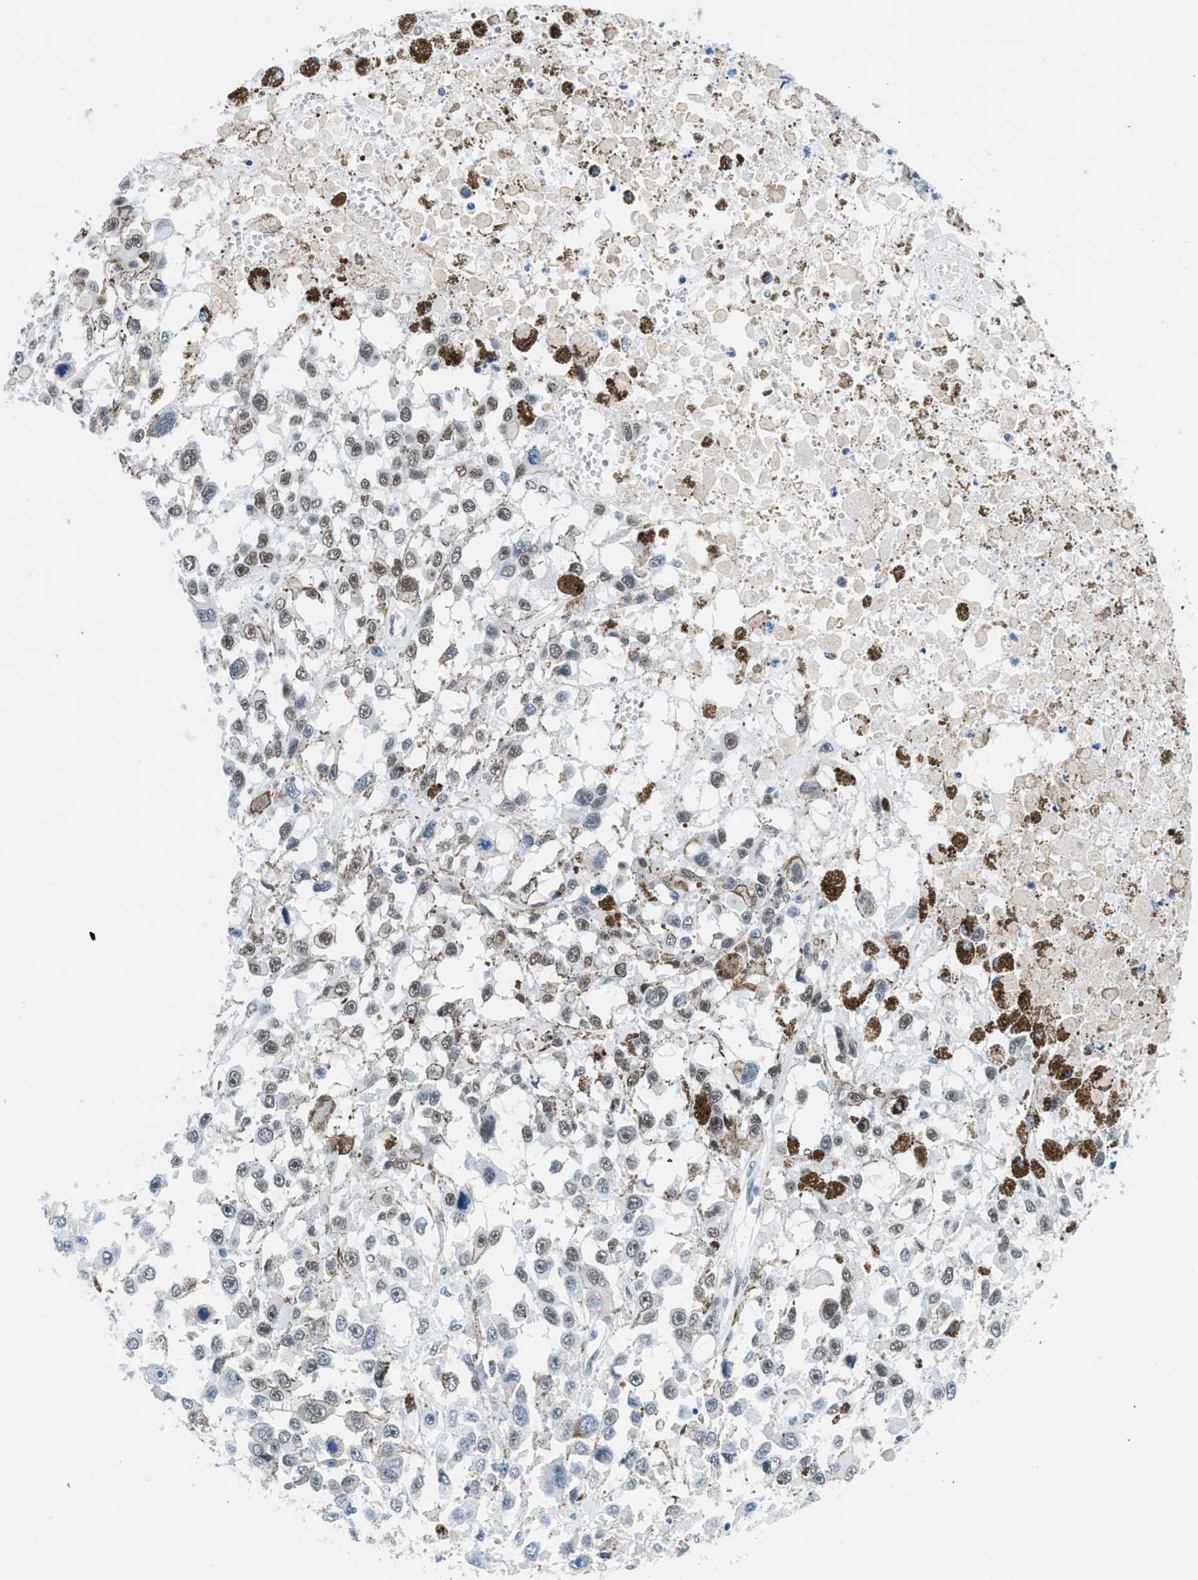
{"staining": {"intensity": "moderate", "quantity": "25%-75%", "location": "nuclear"}, "tissue": "melanoma", "cell_type": "Tumor cells", "image_type": "cancer", "snomed": [{"axis": "morphology", "description": "Malignant melanoma, Metastatic site"}, {"axis": "topography", "description": "Lymph node"}], "caption": "Moderate nuclear positivity is identified in approximately 25%-75% of tumor cells in malignant melanoma (metastatic site). (Brightfield microscopy of DAB IHC at high magnification).", "gene": "SMARCAD1", "patient": {"sex": "male", "age": 59}}